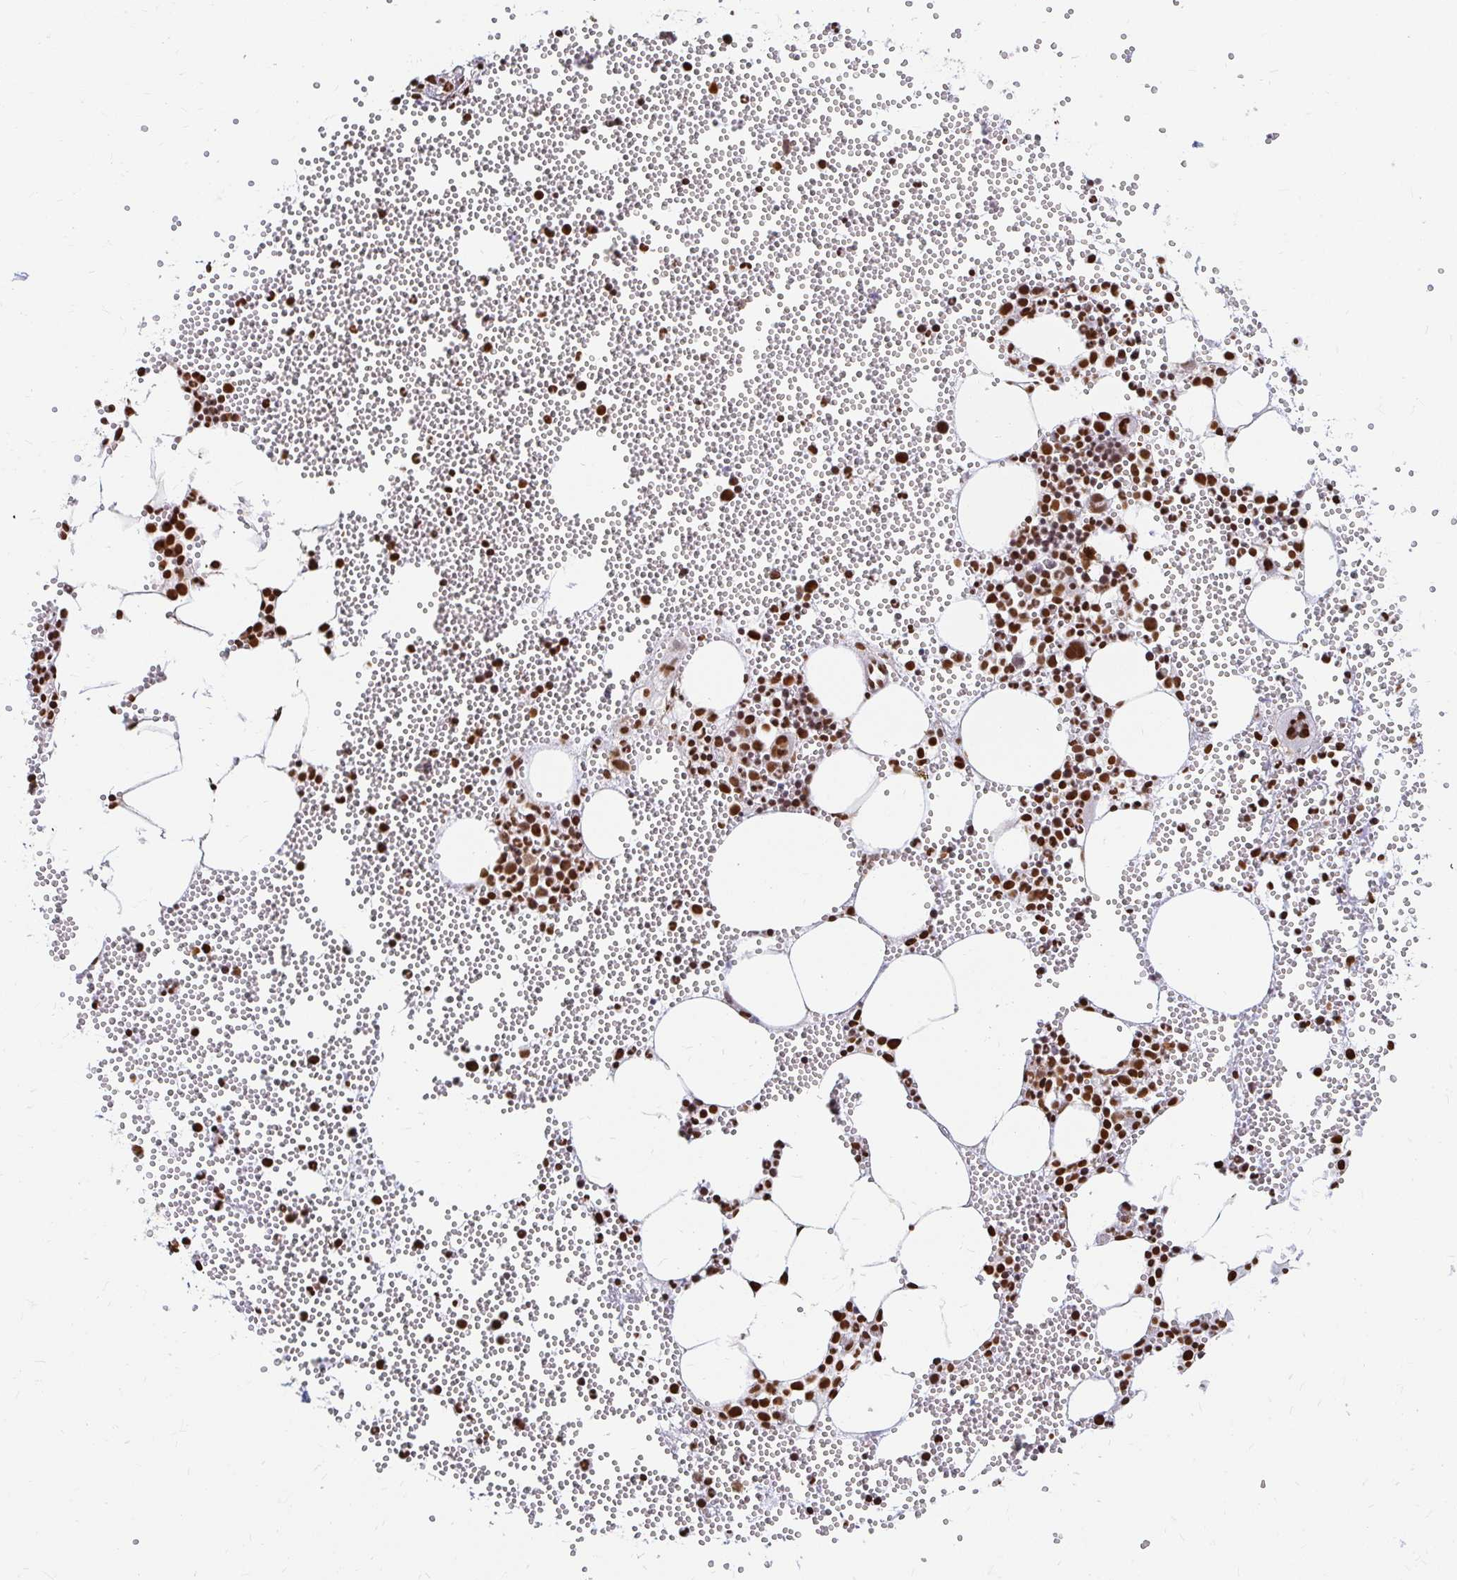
{"staining": {"intensity": "strong", "quantity": ">75%", "location": "nuclear"}, "tissue": "bone marrow", "cell_type": "Hematopoietic cells", "image_type": "normal", "snomed": [{"axis": "morphology", "description": "Normal tissue, NOS"}, {"axis": "topography", "description": "Bone marrow"}], "caption": "An immunohistochemistry (IHC) histopathology image of benign tissue is shown. Protein staining in brown labels strong nuclear positivity in bone marrow within hematopoietic cells.", "gene": "HNRNPU", "patient": {"sex": "female", "age": 80}}